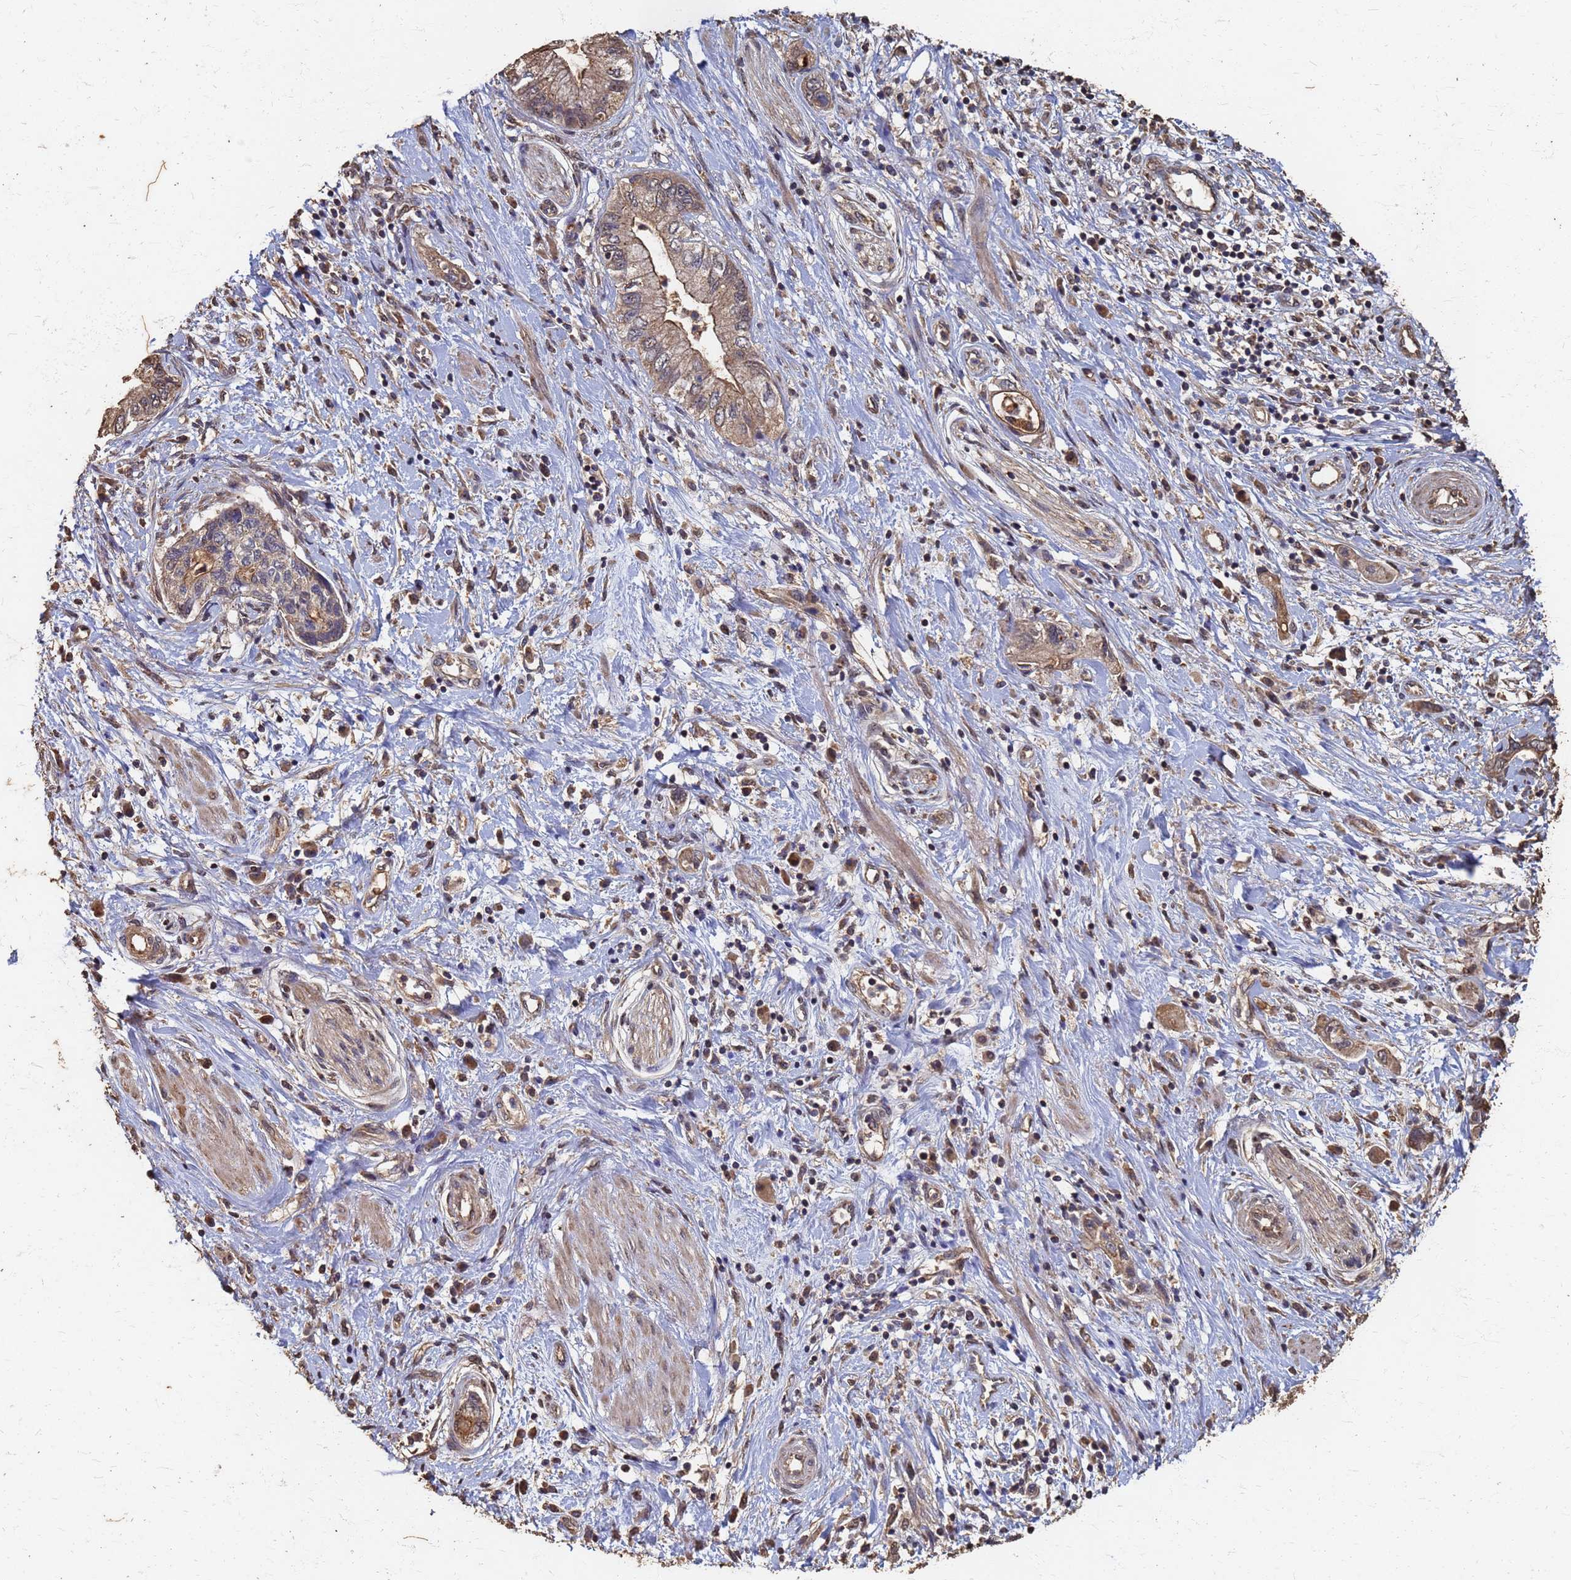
{"staining": {"intensity": "weak", "quantity": ">75%", "location": "cytoplasmic/membranous"}, "tissue": "pancreatic cancer", "cell_type": "Tumor cells", "image_type": "cancer", "snomed": [{"axis": "morphology", "description": "Adenocarcinoma, NOS"}, {"axis": "topography", "description": "Pancreas"}], "caption": "High-power microscopy captured an immunohistochemistry (IHC) micrograph of pancreatic adenocarcinoma, revealing weak cytoplasmic/membranous staining in about >75% of tumor cells.", "gene": "DPH5", "patient": {"sex": "female", "age": 73}}